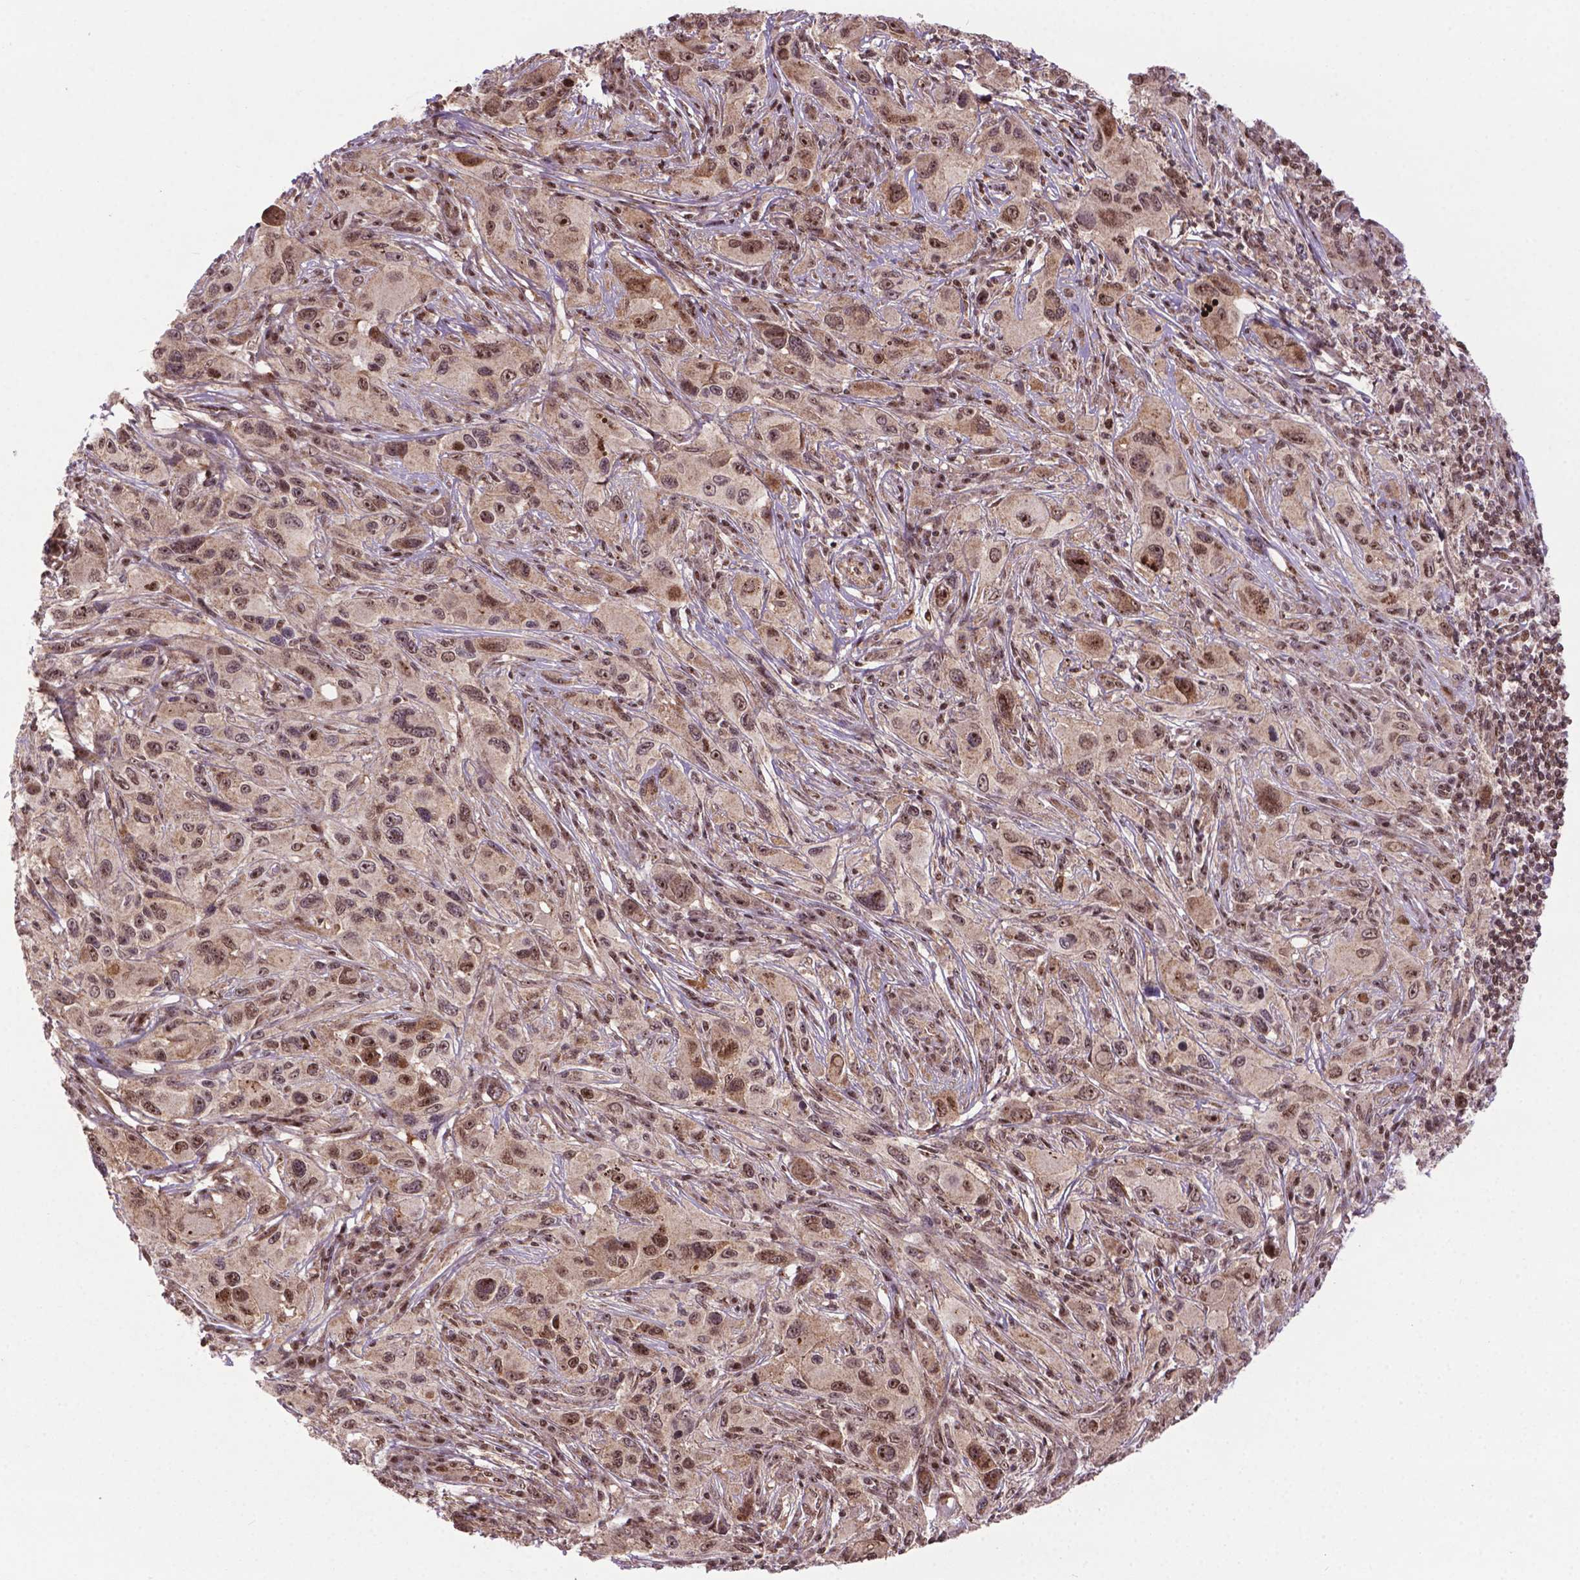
{"staining": {"intensity": "moderate", "quantity": ">75%", "location": "nuclear"}, "tissue": "melanoma", "cell_type": "Tumor cells", "image_type": "cancer", "snomed": [{"axis": "morphology", "description": "Malignant melanoma, NOS"}, {"axis": "topography", "description": "Skin"}], "caption": "Protein analysis of malignant melanoma tissue displays moderate nuclear expression in about >75% of tumor cells.", "gene": "CSNK2A1", "patient": {"sex": "male", "age": 53}}